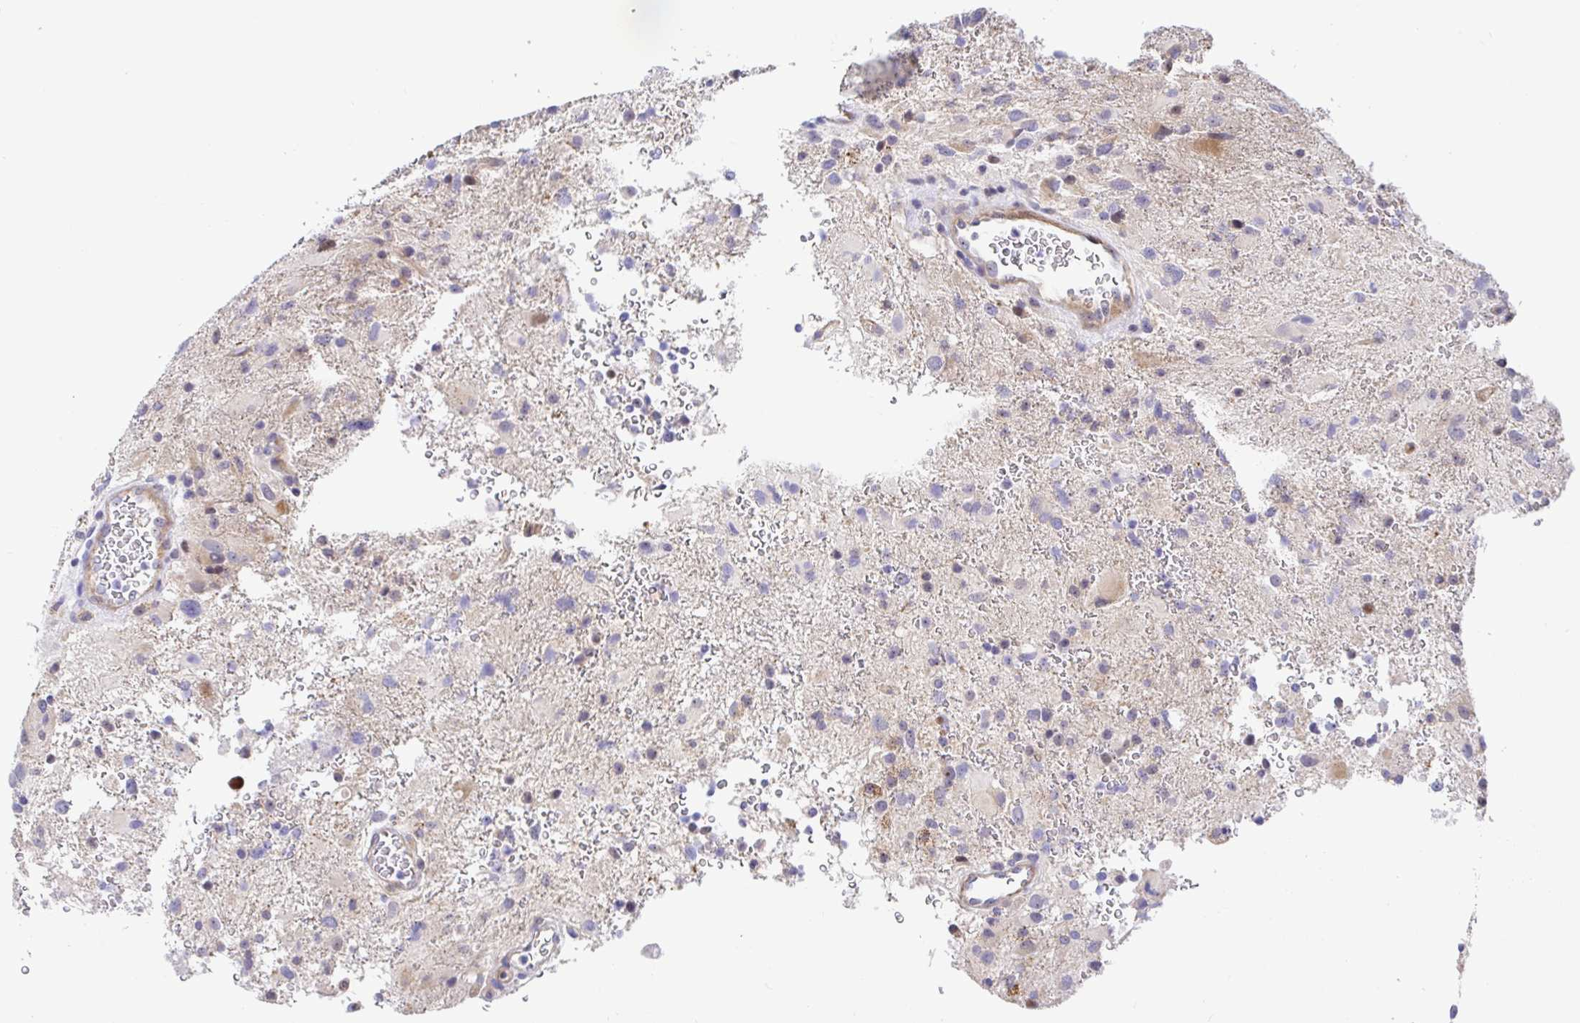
{"staining": {"intensity": "negative", "quantity": "none", "location": "none"}, "tissue": "glioma", "cell_type": "Tumor cells", "image_type": "cancer", "snomed": [{"axis": "morphology", "description": "Glioma, malignant, High grade"}, {"axis": "topography", "description": "Brain"}], "caption": "Tumor cells are negative for brown protein staining in malignant glioma (high-grade).", "gene": "TIMELESS", "patient": {"sex": "male", "age": 53}}